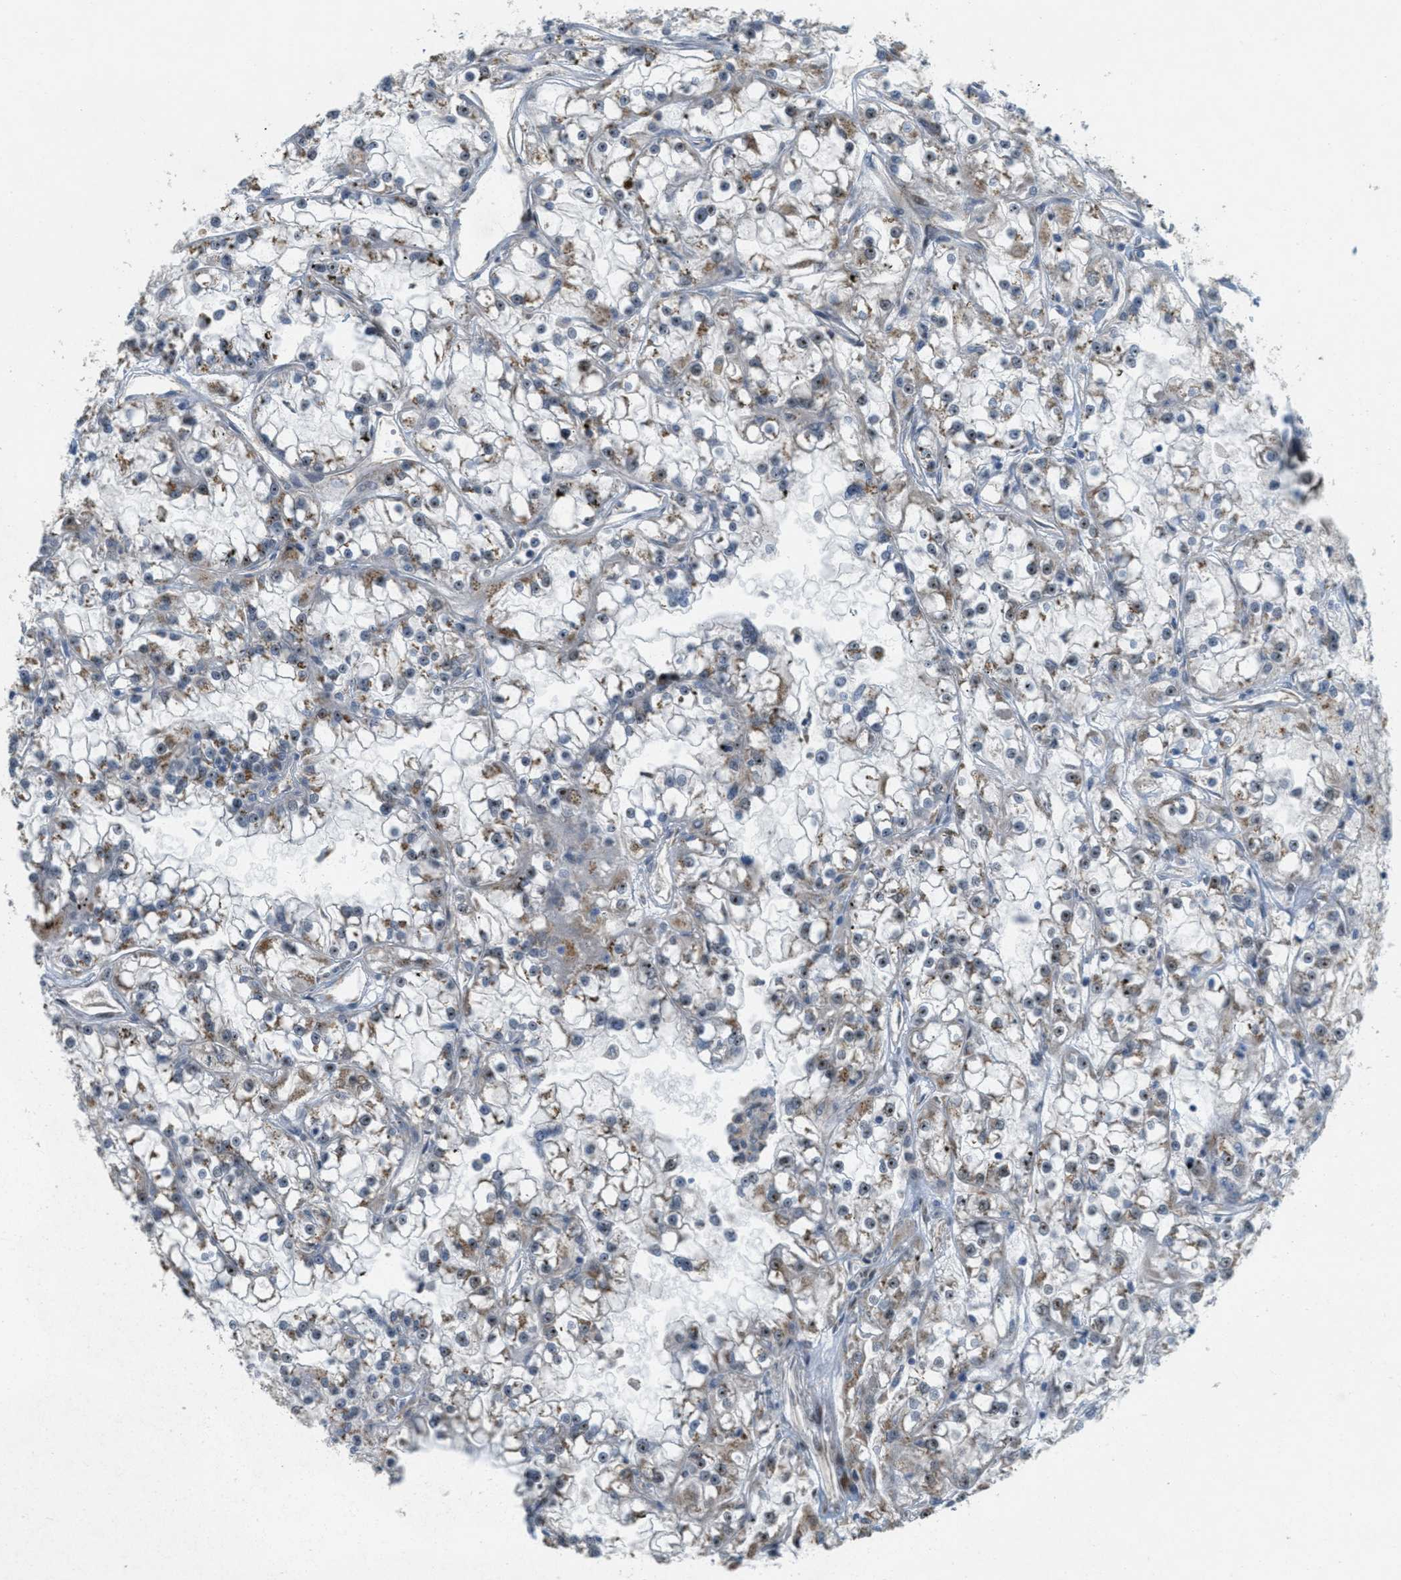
{"staining": {"intensity": "weak", "quantity": "25%-75%", "location": "cytoplasmic/membranous"}, "tissue": "renal cancer", "cell_type": "Tumor cells", "image_type": "cancer", "snomed": [{"axis": "morphology", "description": "Adenocarcinoma, NOS"}, {"axis": "topography", "description": "Kidney"}], "caption": "Human adenocarcinoma (renal) stained with a protein marker displays weak staining in tumor cells.", "gene": "ZFPL1", "patient": {"sex": "female", "age": 52}}